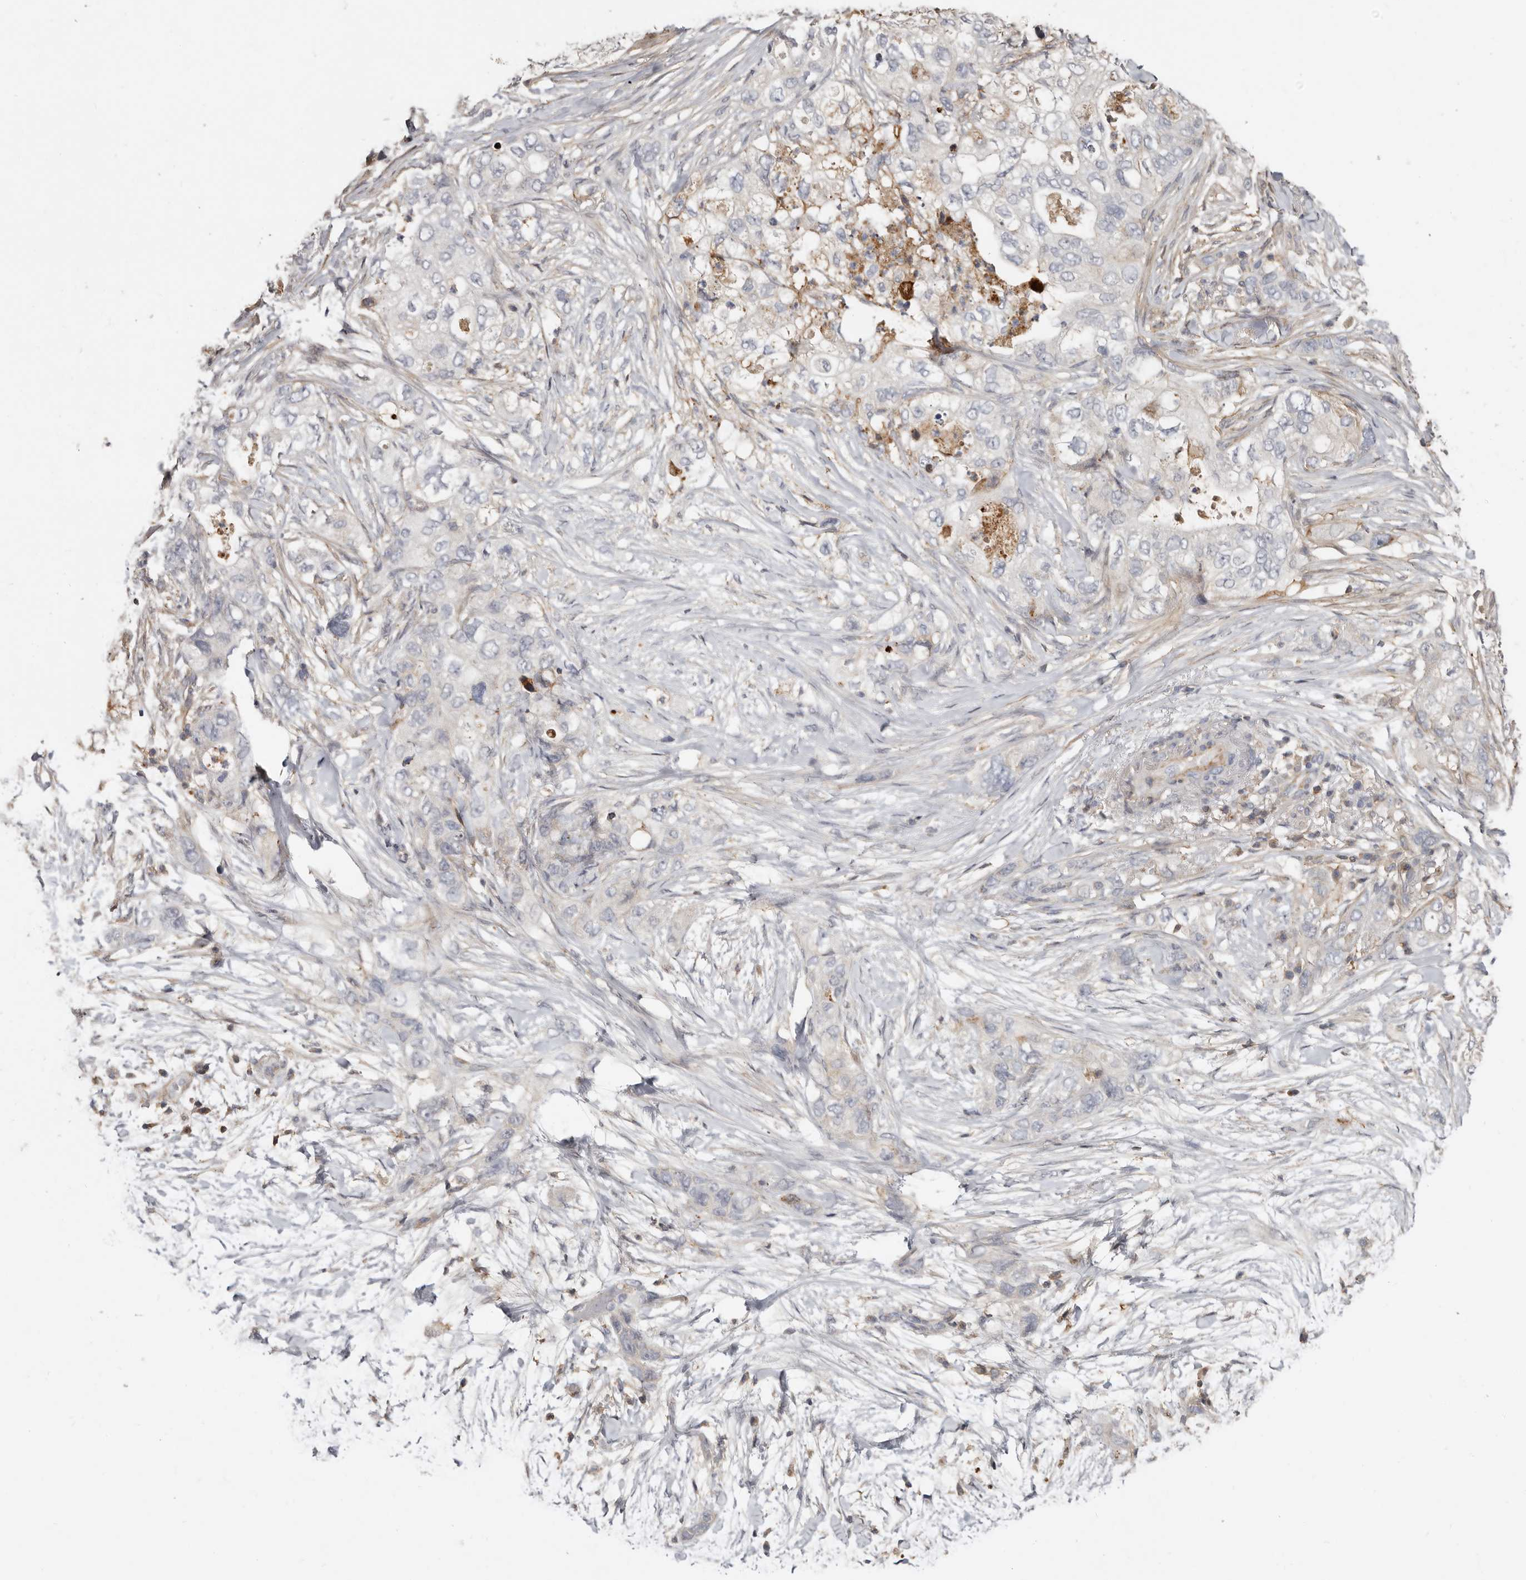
{"staining": {"intensity": "weak", "quantity": "<25%", "location": "cytoplasmic/membranous"}, "tissue": "pancreatic cancer", "cell_type": "Tumor cells", "image_type": "cancer", "snomed": [{"axis": "morphology", "description": "Adenocarcinoma, NOS"}, {"axis": "topography", "description": "Pancreas"}], "caption": "Immunohistochemistry histopathology image of human pancreatic adenocarcinoma stained for a protein (brown), which displays no staining in tumor cells.", "gene": "KIF26B", "patient": {"sex": "female", "age": 73}}